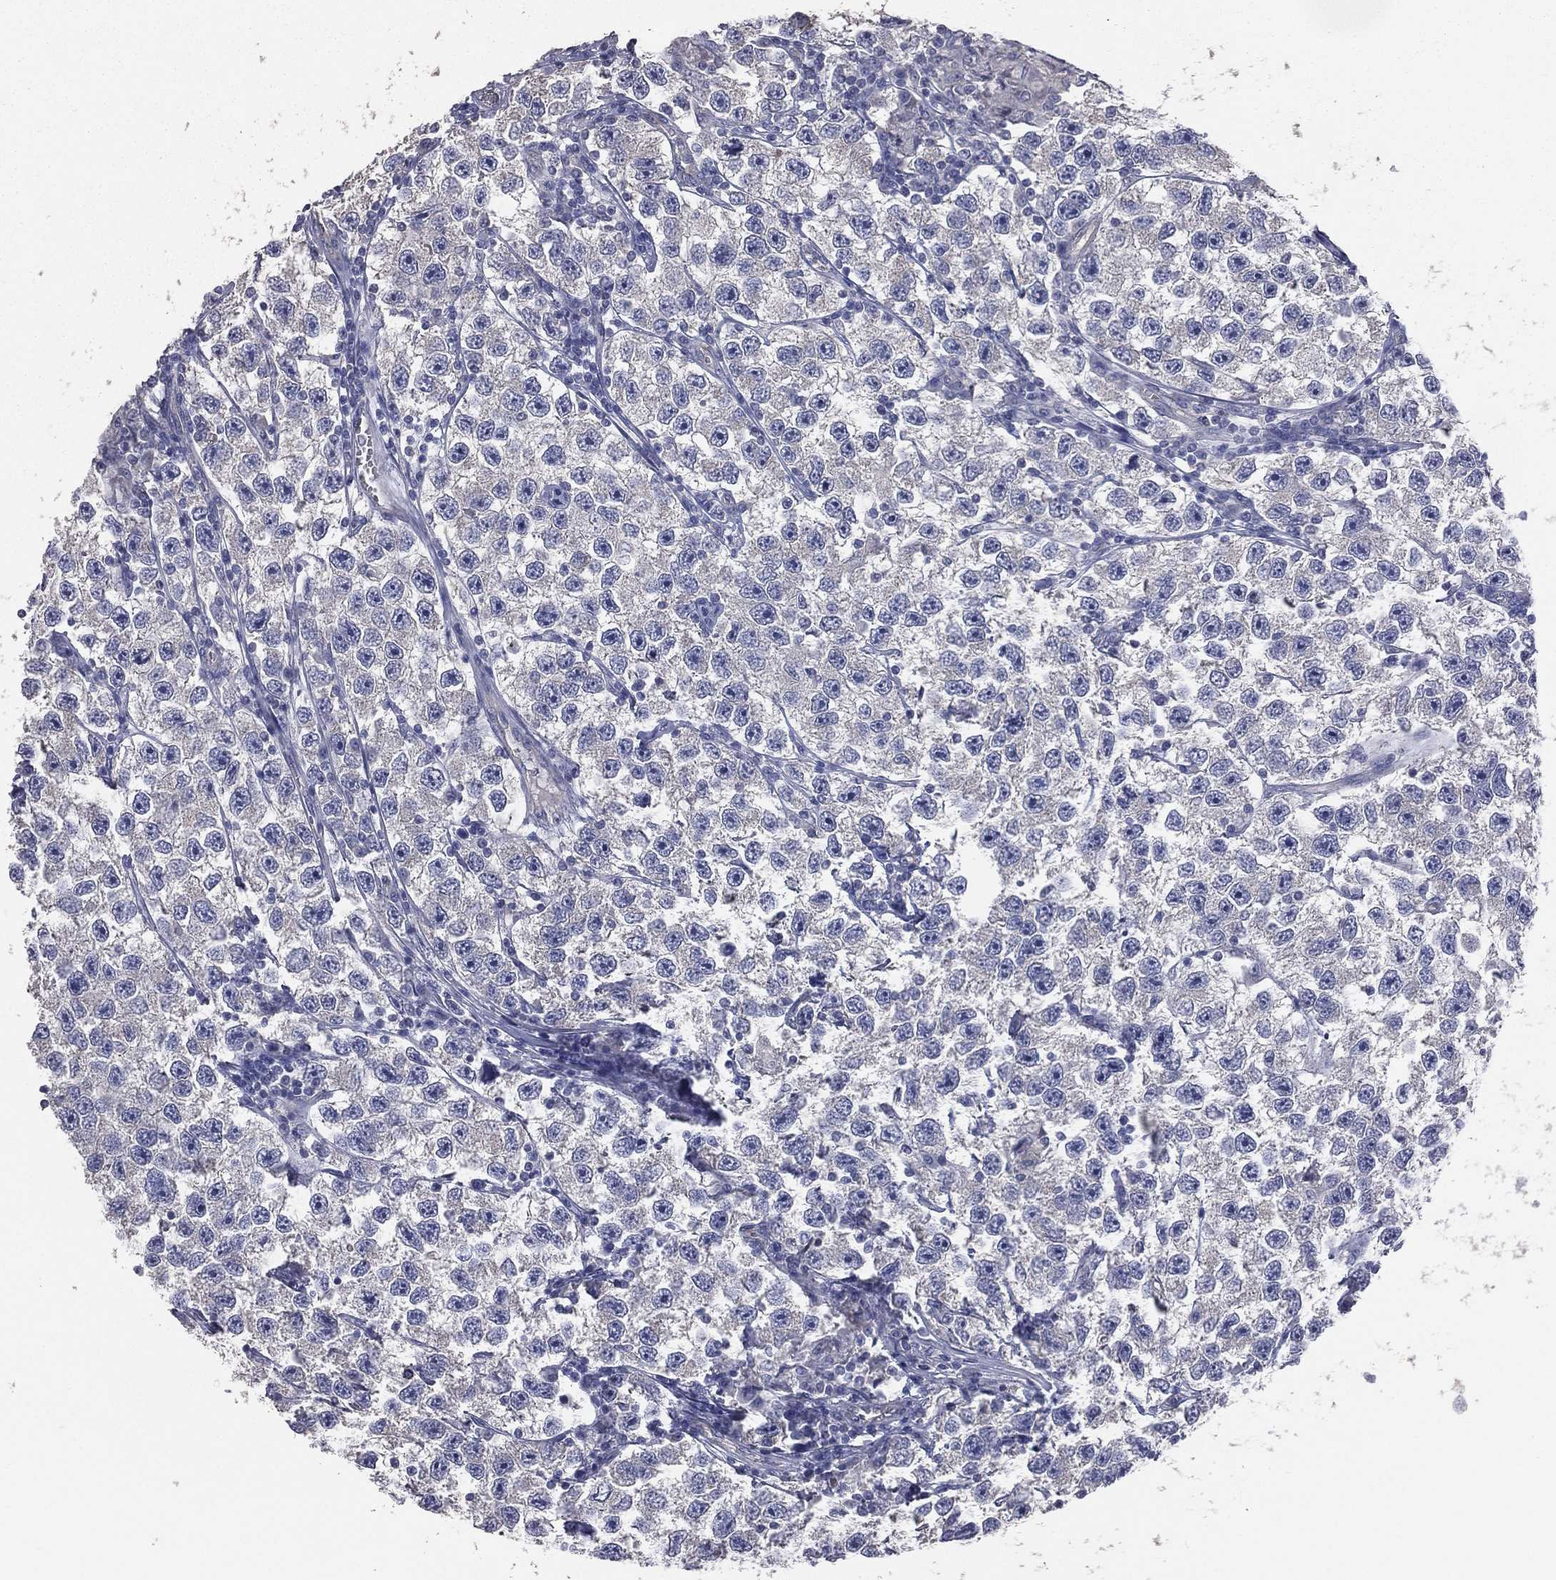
{"staining": {"intensity": "negative", "quantity": "none", "location": "none"}, "tissue": "testis cancer", "cell_type": "Tumor cells", "image_type": "cancer", "snomed": [{"axis": "morphology", "description": "Seminoma, NOS"}, {"axis": "topography", "description": "Testis"}], "caption": "Immunohistochemistry of human seminoma (testis) displays no expression in tumor cells. The staining is performed using DAB brown chromogen with nuclei counter-stained in using hematoxylin.", "gene": "CROCC", "patient": {"sex": "male", "age": 26}}